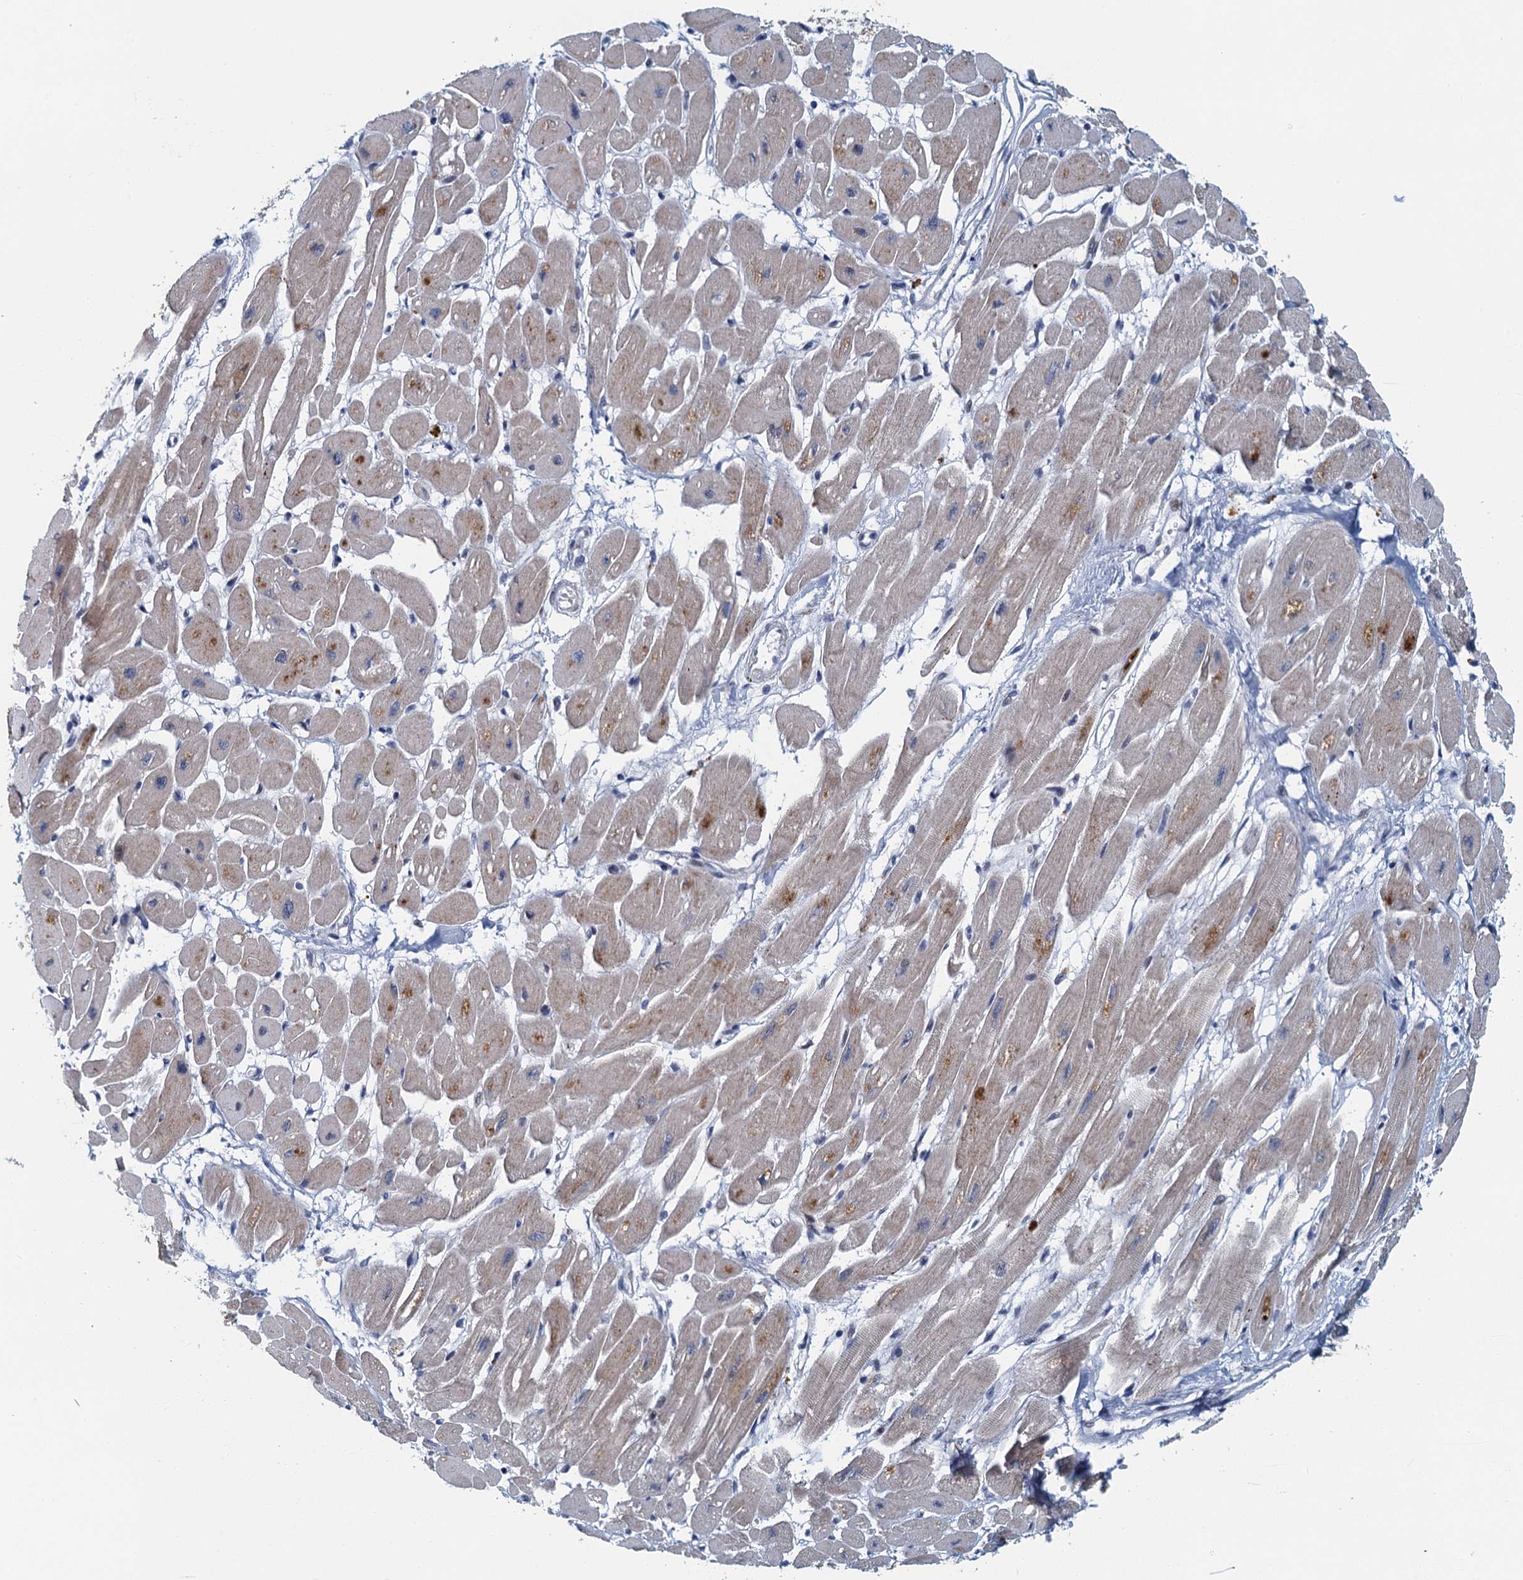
{"staining": {"intensity": "moderate", "quantity": "<25%", "location": "cytoplasmic/membranous"}, "tissue": "heart muscle", "cell_type": "Cardiomyocytes", "image_type": "normal", "snomed": [{"axis": "morphology", "description": "Normal tissue, NOS"}, {"axis": "topography", "description": "Heart"}], "caption": "A brown stain highlights moderate cytoplasmic/membranous positivity of a protein in cardiomyocytes of unremarkable human heart muscle. (brown staining indicates protein expression, while blue staining denotes nuclei).", "gene": "ANKRD13D", "patient": {"sex": "female", "age": 54}}